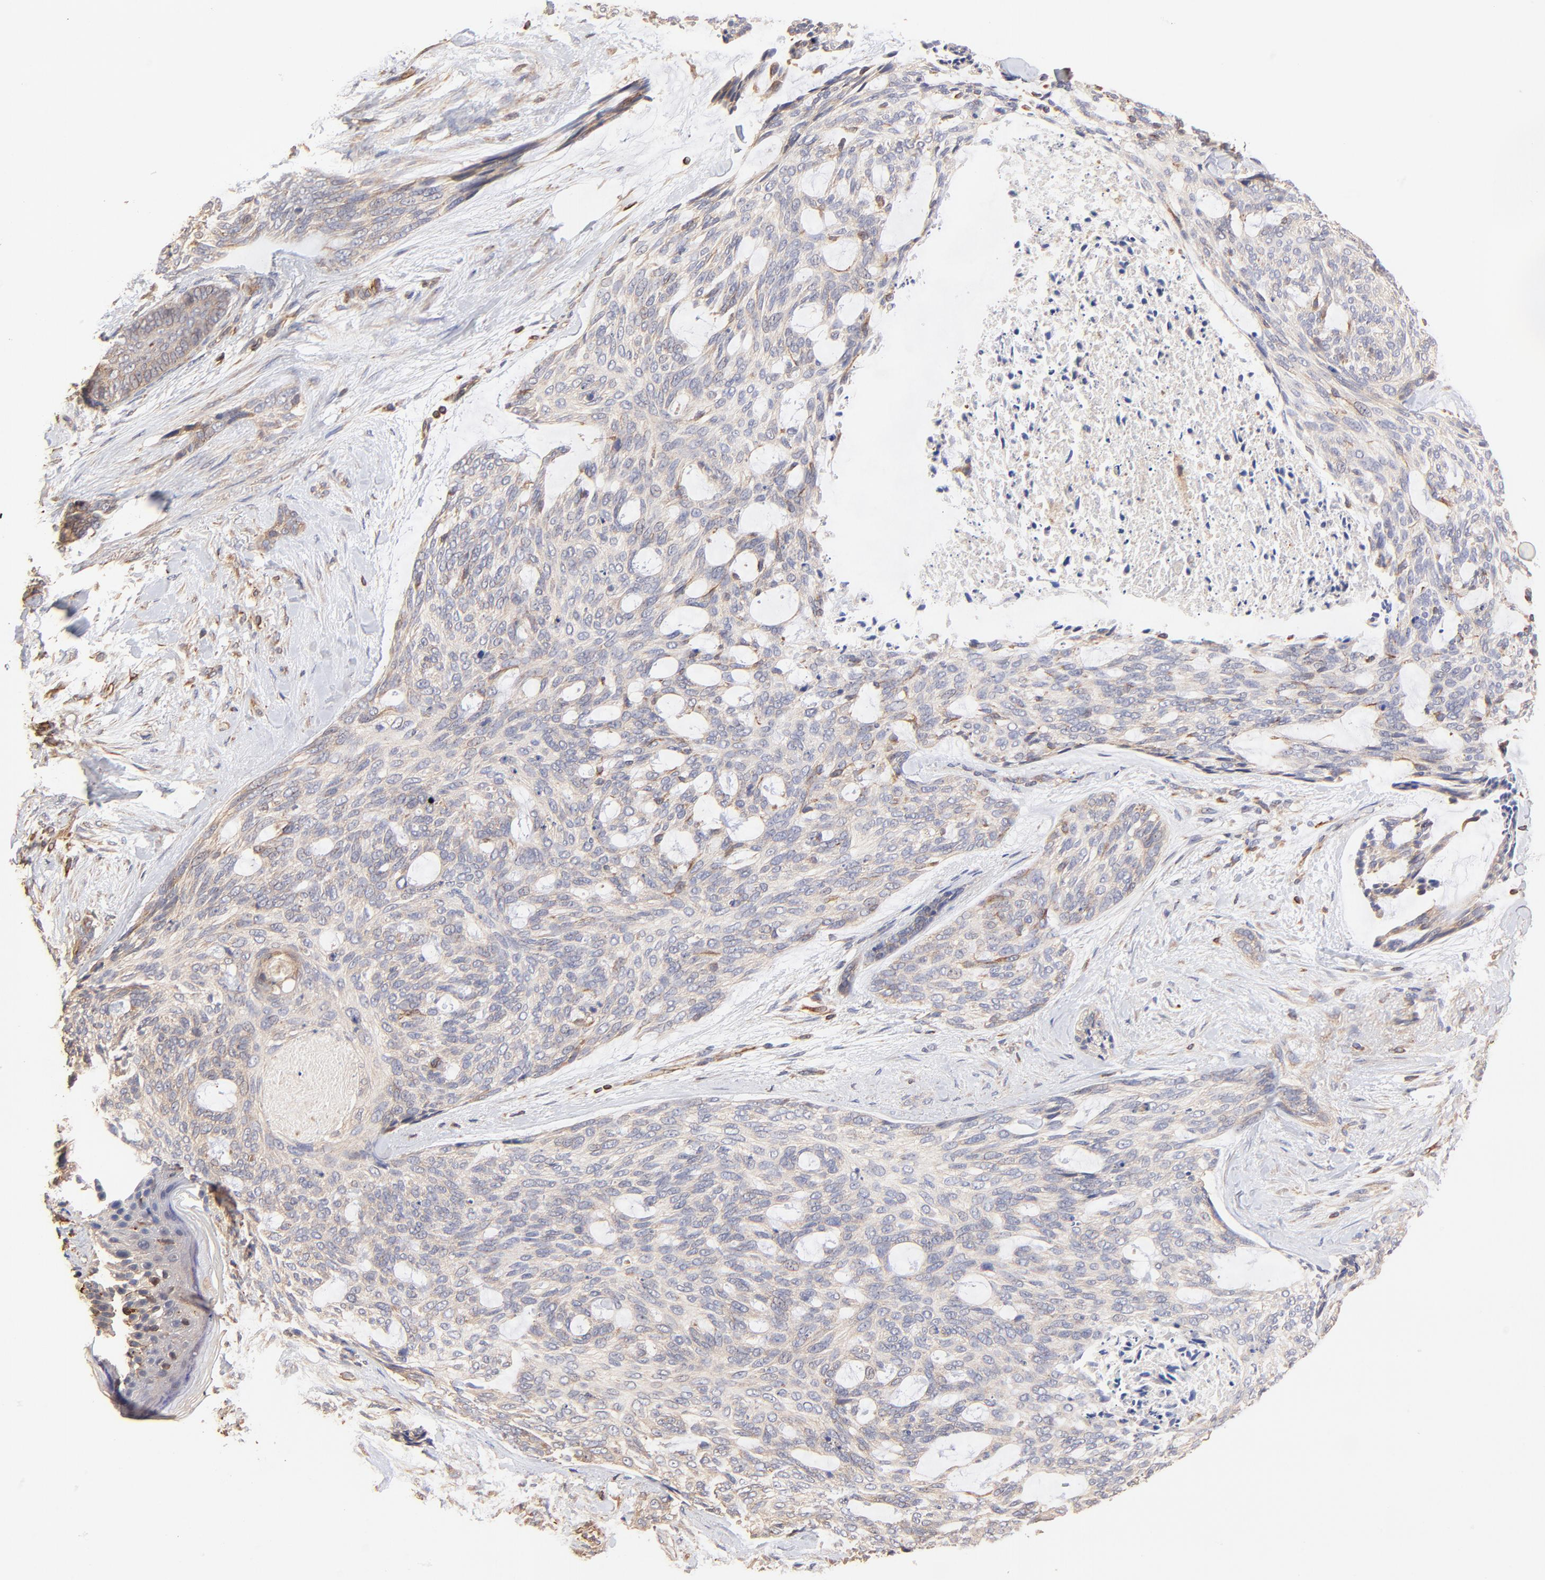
{"staining": {"intensity": "weak", "quantity": ">75%", "location": "cytoplasmic/membranous"}, "tissue": "skin cancer", "cell_type": "Tumor cells", "image_type": "cancer", "snomed": [{"axis": "morphology", "description": "Normal tissue, NOS"}, {"axis": "morphology", "description": "Basal cell carcinoma"}, {"axis": "topography", "description": "Skin"}], "caption": "Skin cancer stained for a protein (brown) exhibits weak cytoplasmic/membranous positive expression in about >75% of tumor cells.", "gene": "TNFAIP3", "patient": {"sex": "female", "age": 71}}